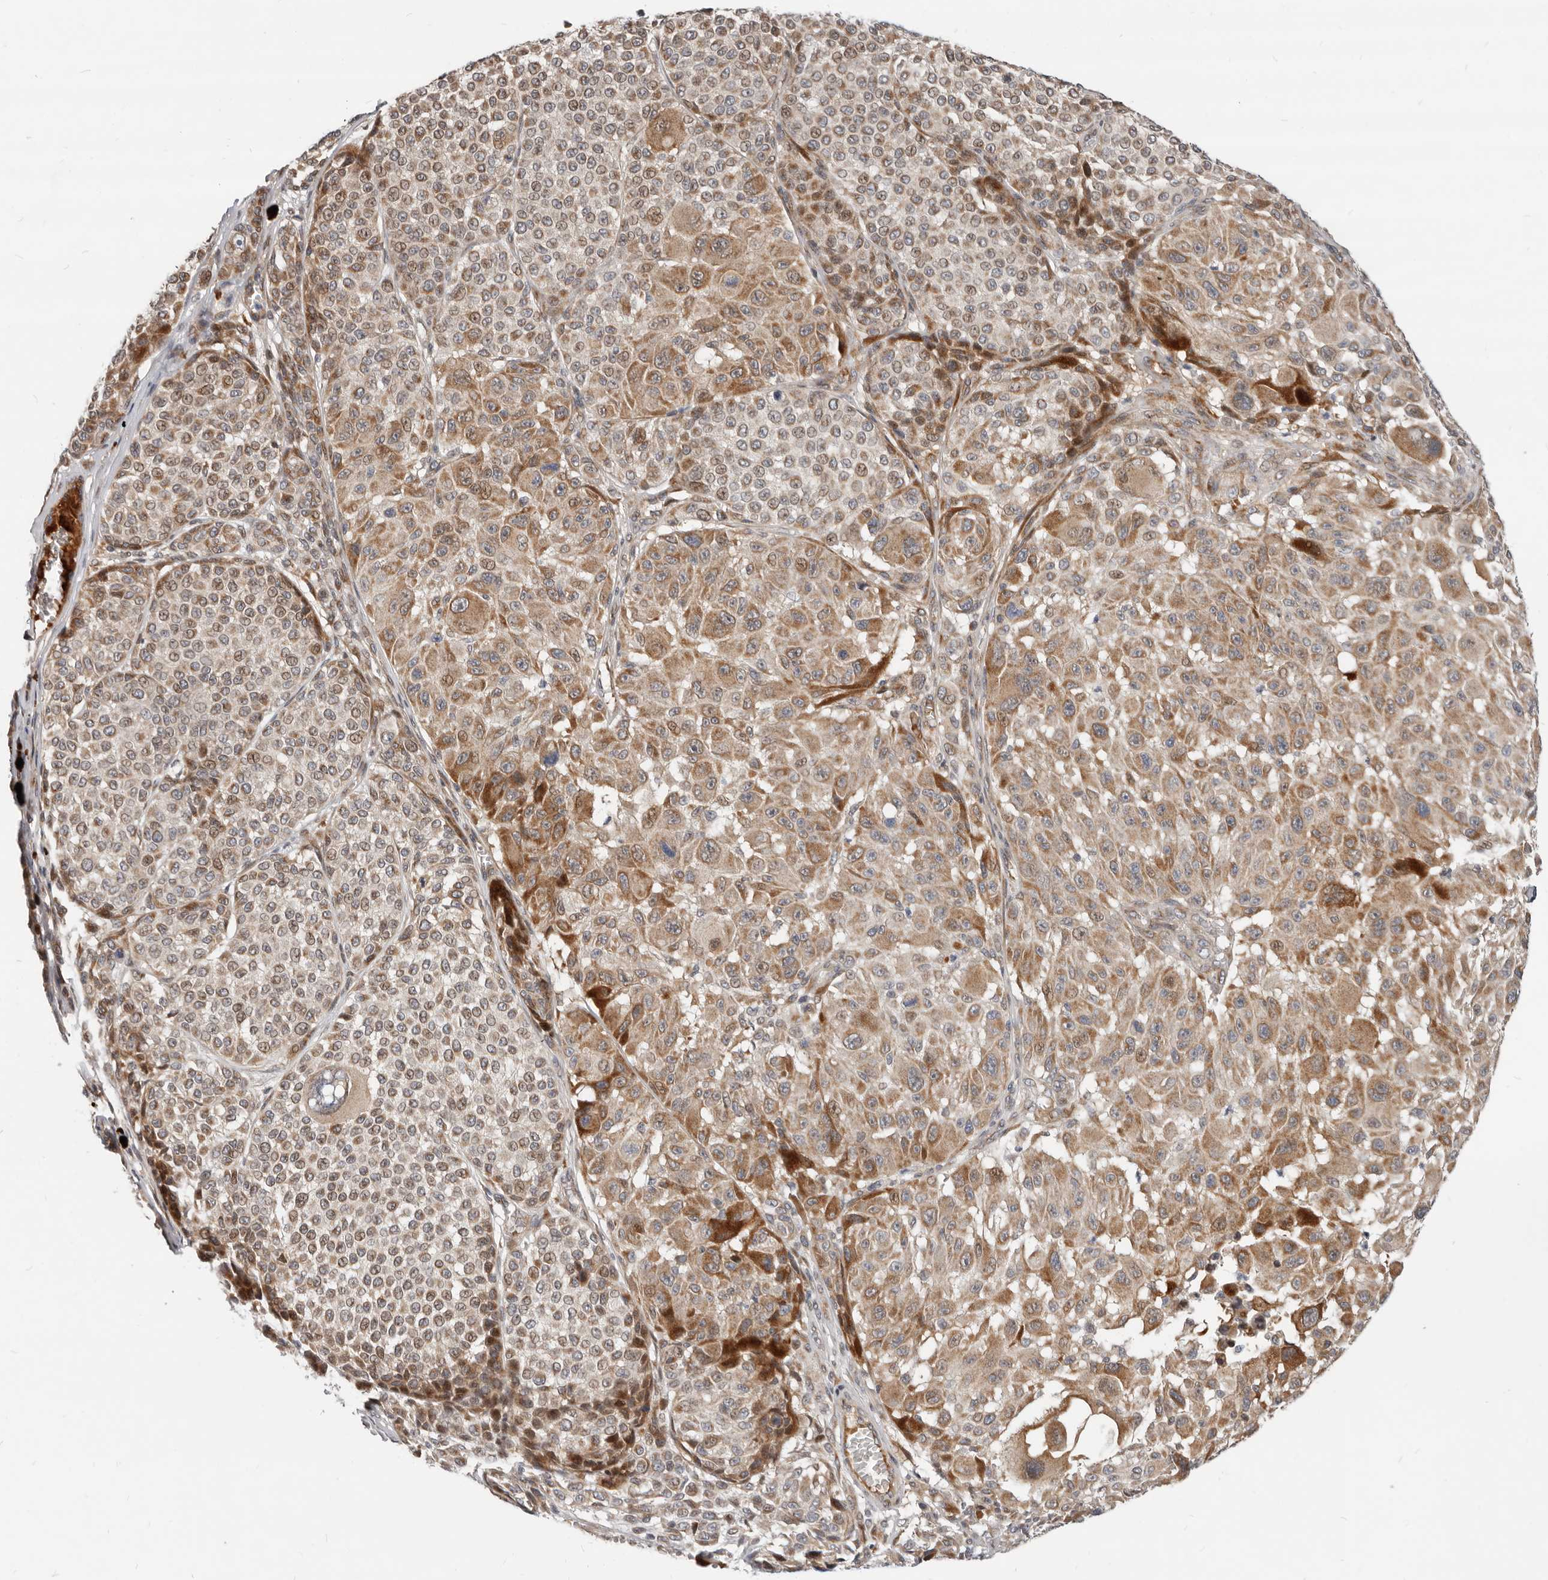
{"staining": {"intensity": "moderate", "quantity": ">75%", "location": "cytoplasmic/membranous,nuclear"}, "tissue": "melanoma", "cell_type": "Tumor cells", "image_type": "cancer", "snomed": [{"axis": "morphology", "description": "Malignant melanoma, NOS"}, {"axis": "topography", "description": "Skin"}], "caption": "Immunohistochemistry (DAB) staining of malignant melanoma shows moderate cytoplasmic/membranous and nuclear protein positivity in about >75% of tumor cells.", "gene": "NPY4R", "patient": {"sex": "male", "age": 83}}